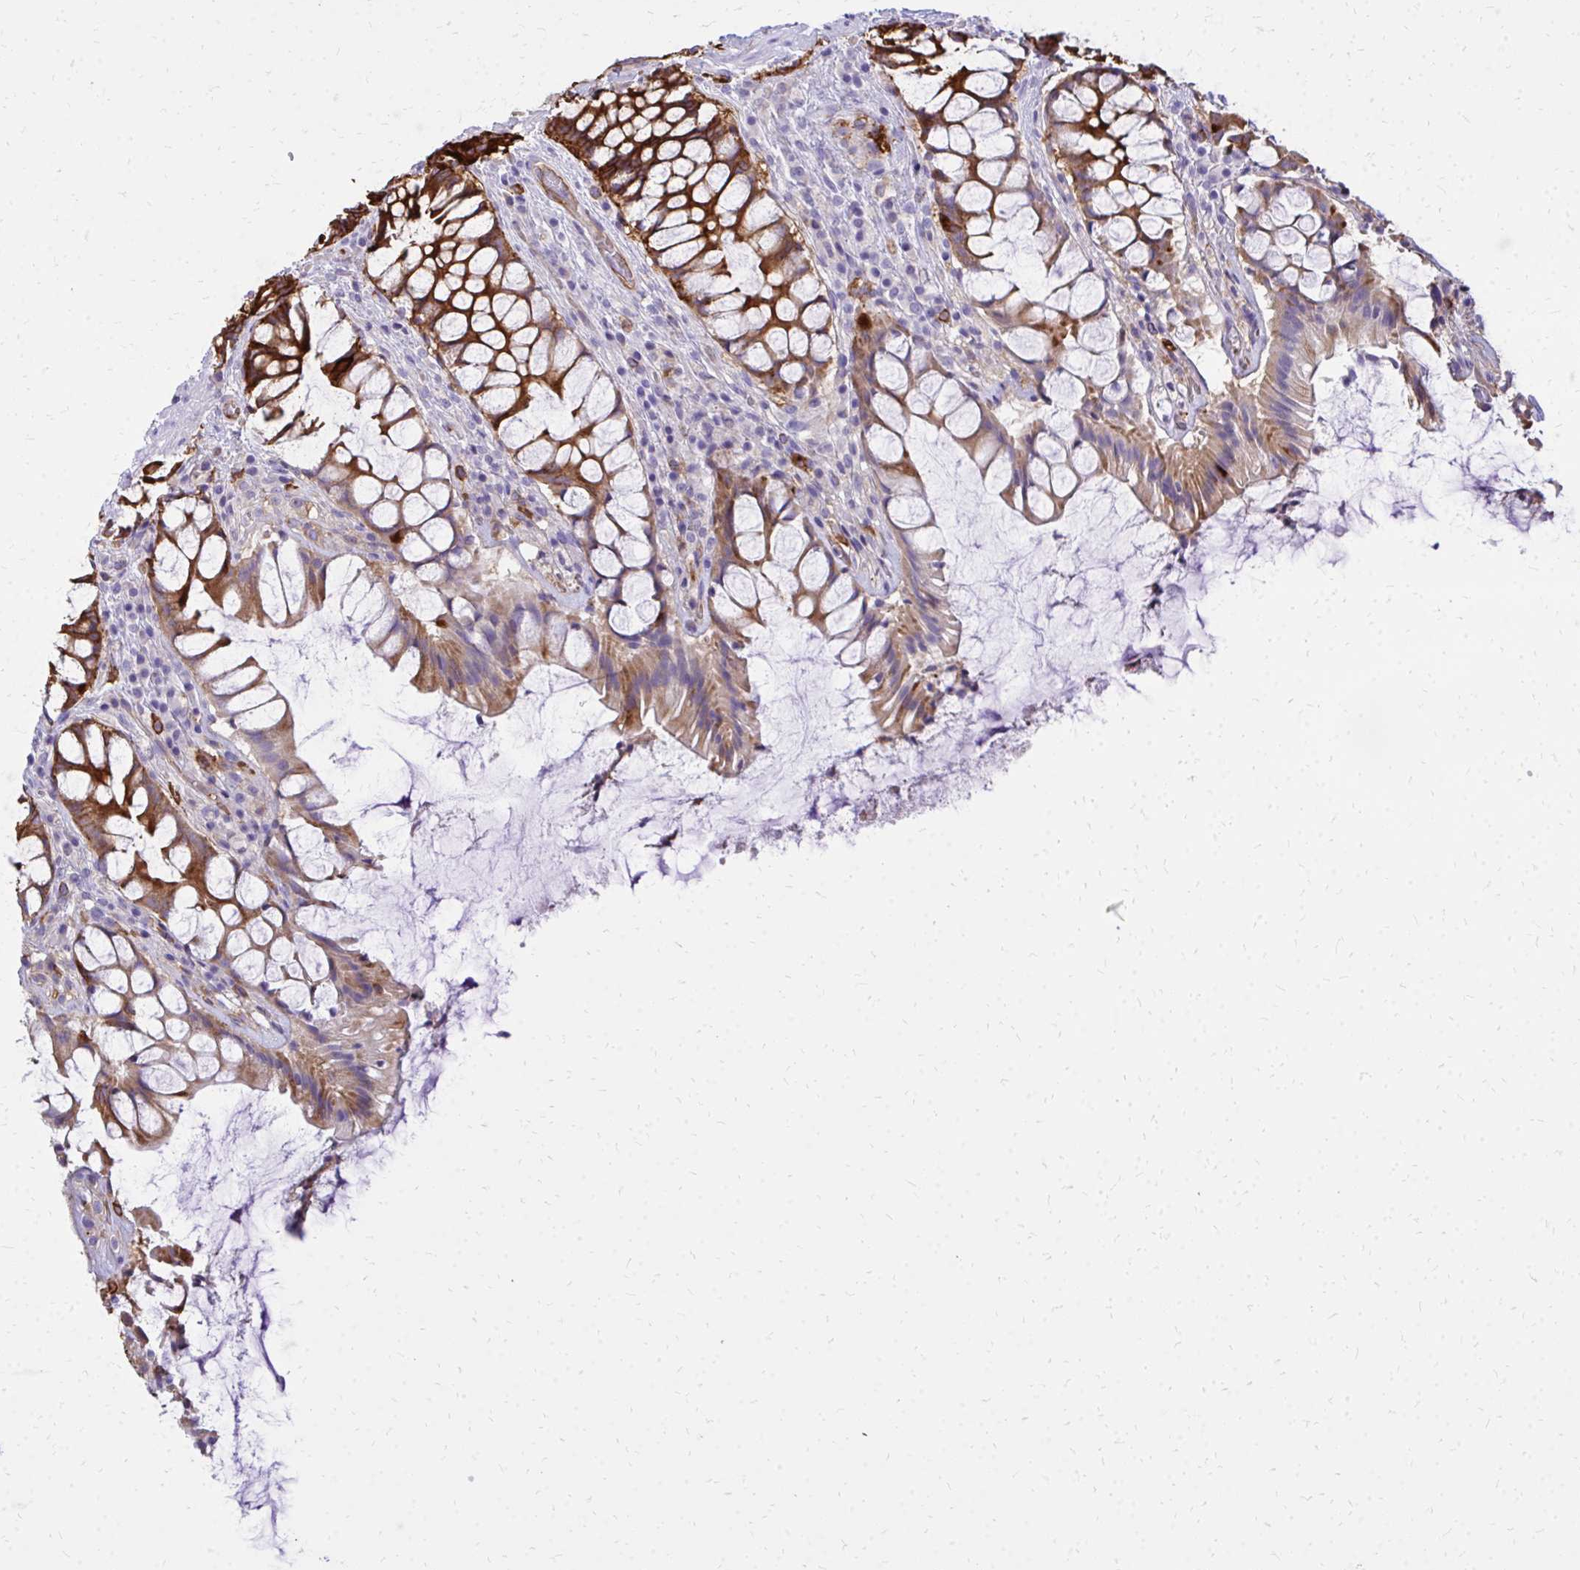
{"staining": {"intensity": "strong", "quantity": "25%-75%", "location": "cytoplasmic/membranous"}, "tissue": "rectum", "cell_type": "Glandular cells", "image_type": "normal", "snomed": [{"axis": "morphology", "description": "Normal tissue, NOS"}, {"axis": "topography", "description": "Rectum"}], "caption": "A high-resolution photomicrograph shows immunohistochemistry staining of normal rectum, which exhibits strong cytoplasmic/membranous expression in approximately 25%-75% of glandular cells. (Stains: DAB in brown, nuclei in blue, Microscopy: brightfield microscopy at high magnification).", "gene": "MARCKSL1", "patient": {"sex": "female", "age": 58}}